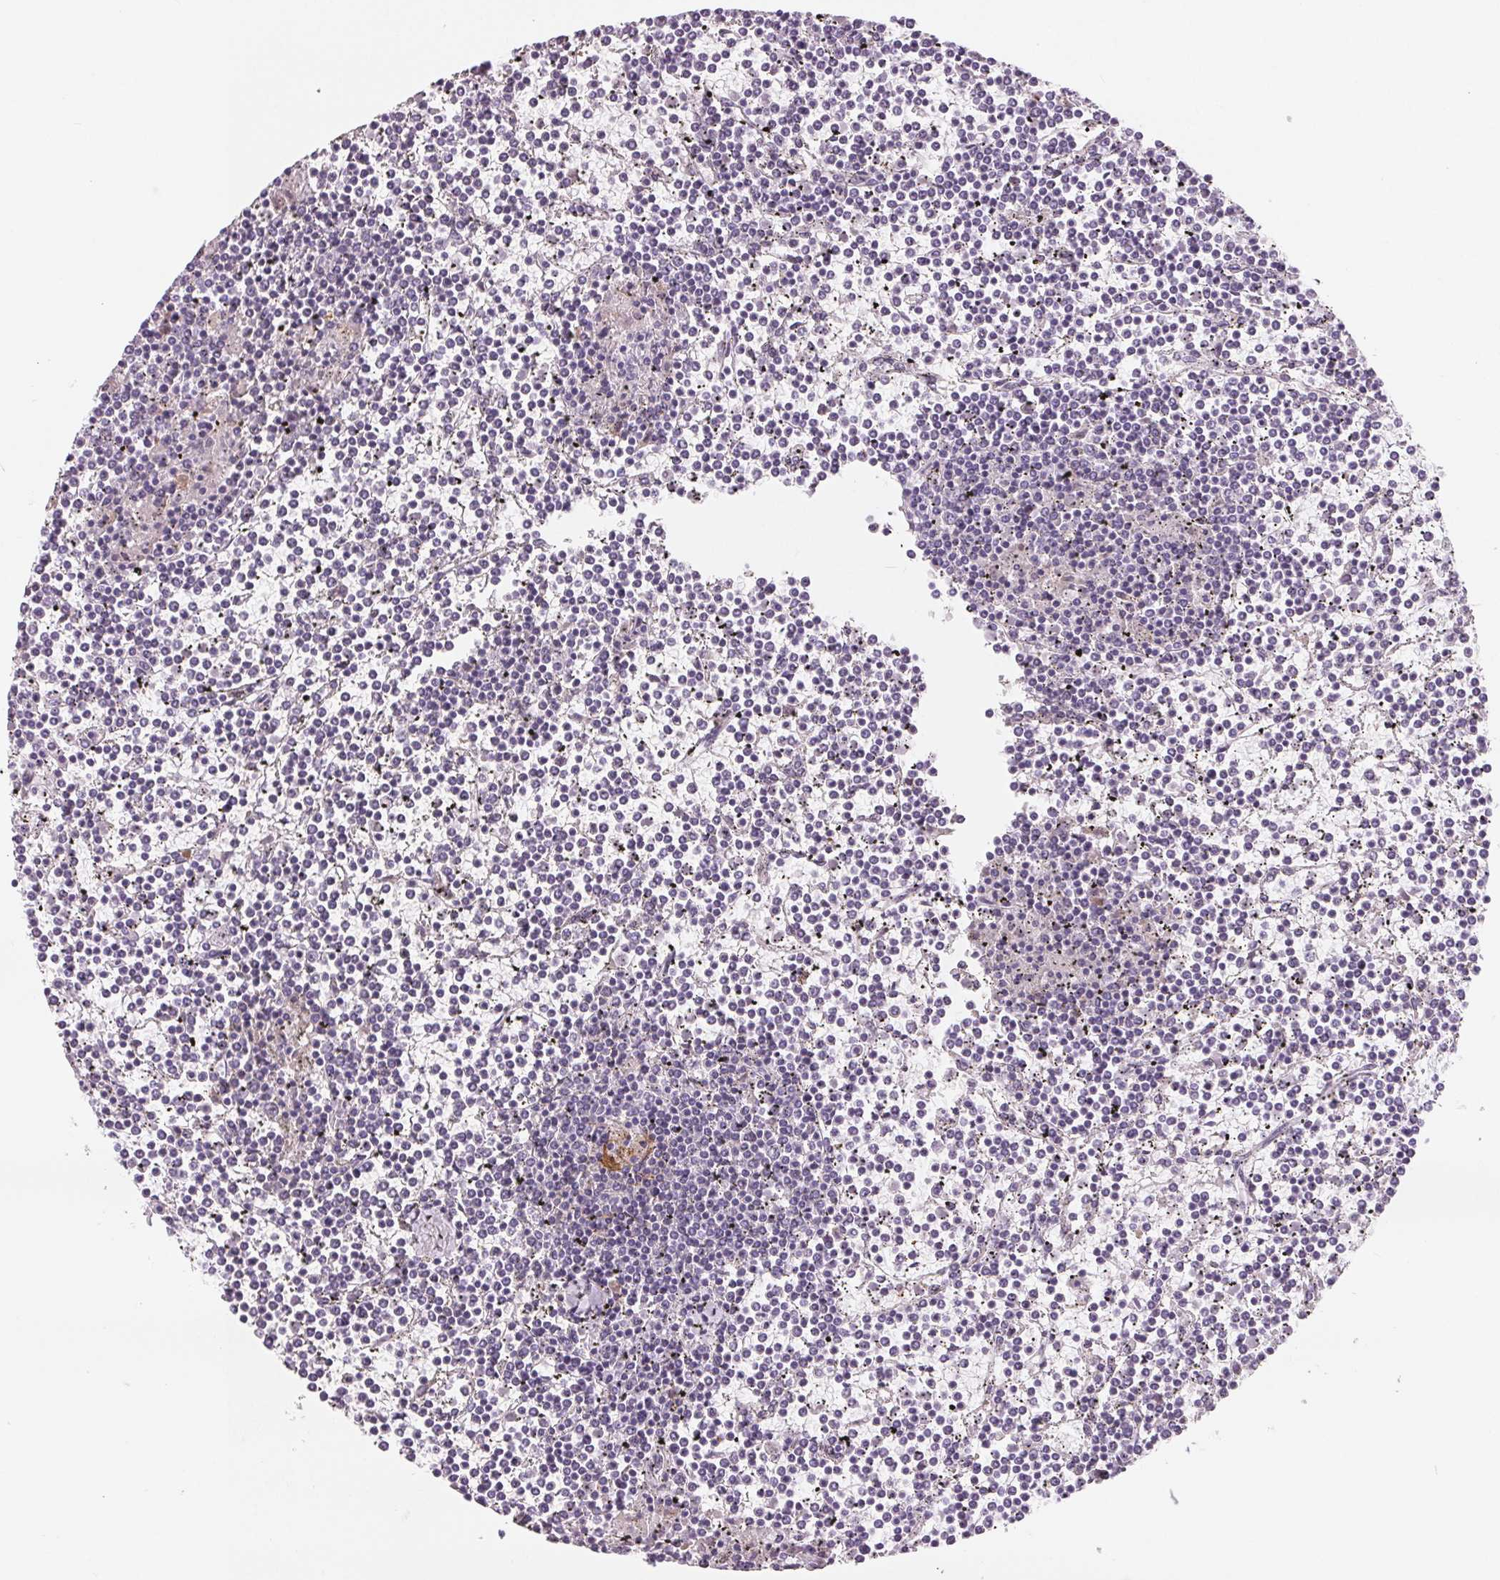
{"staining": {"intensity": "negative", "quantity": "none", "location": "none"}, "tissue": "lymphoma", "cell_type": "Tumor cells", "image_type": "cancer", "snomed": [{"axis": "morphology", "description": "Malignant lymphoma, non-Hodgkin's type, Low grade"}, {"axis": "topography", "description": "Spleen"}], "caption": "The image demonstrates no staining of tumor cells in lymphoma.", "gene": "CFC1", "patient": {"sex": "female", "age": 19}}